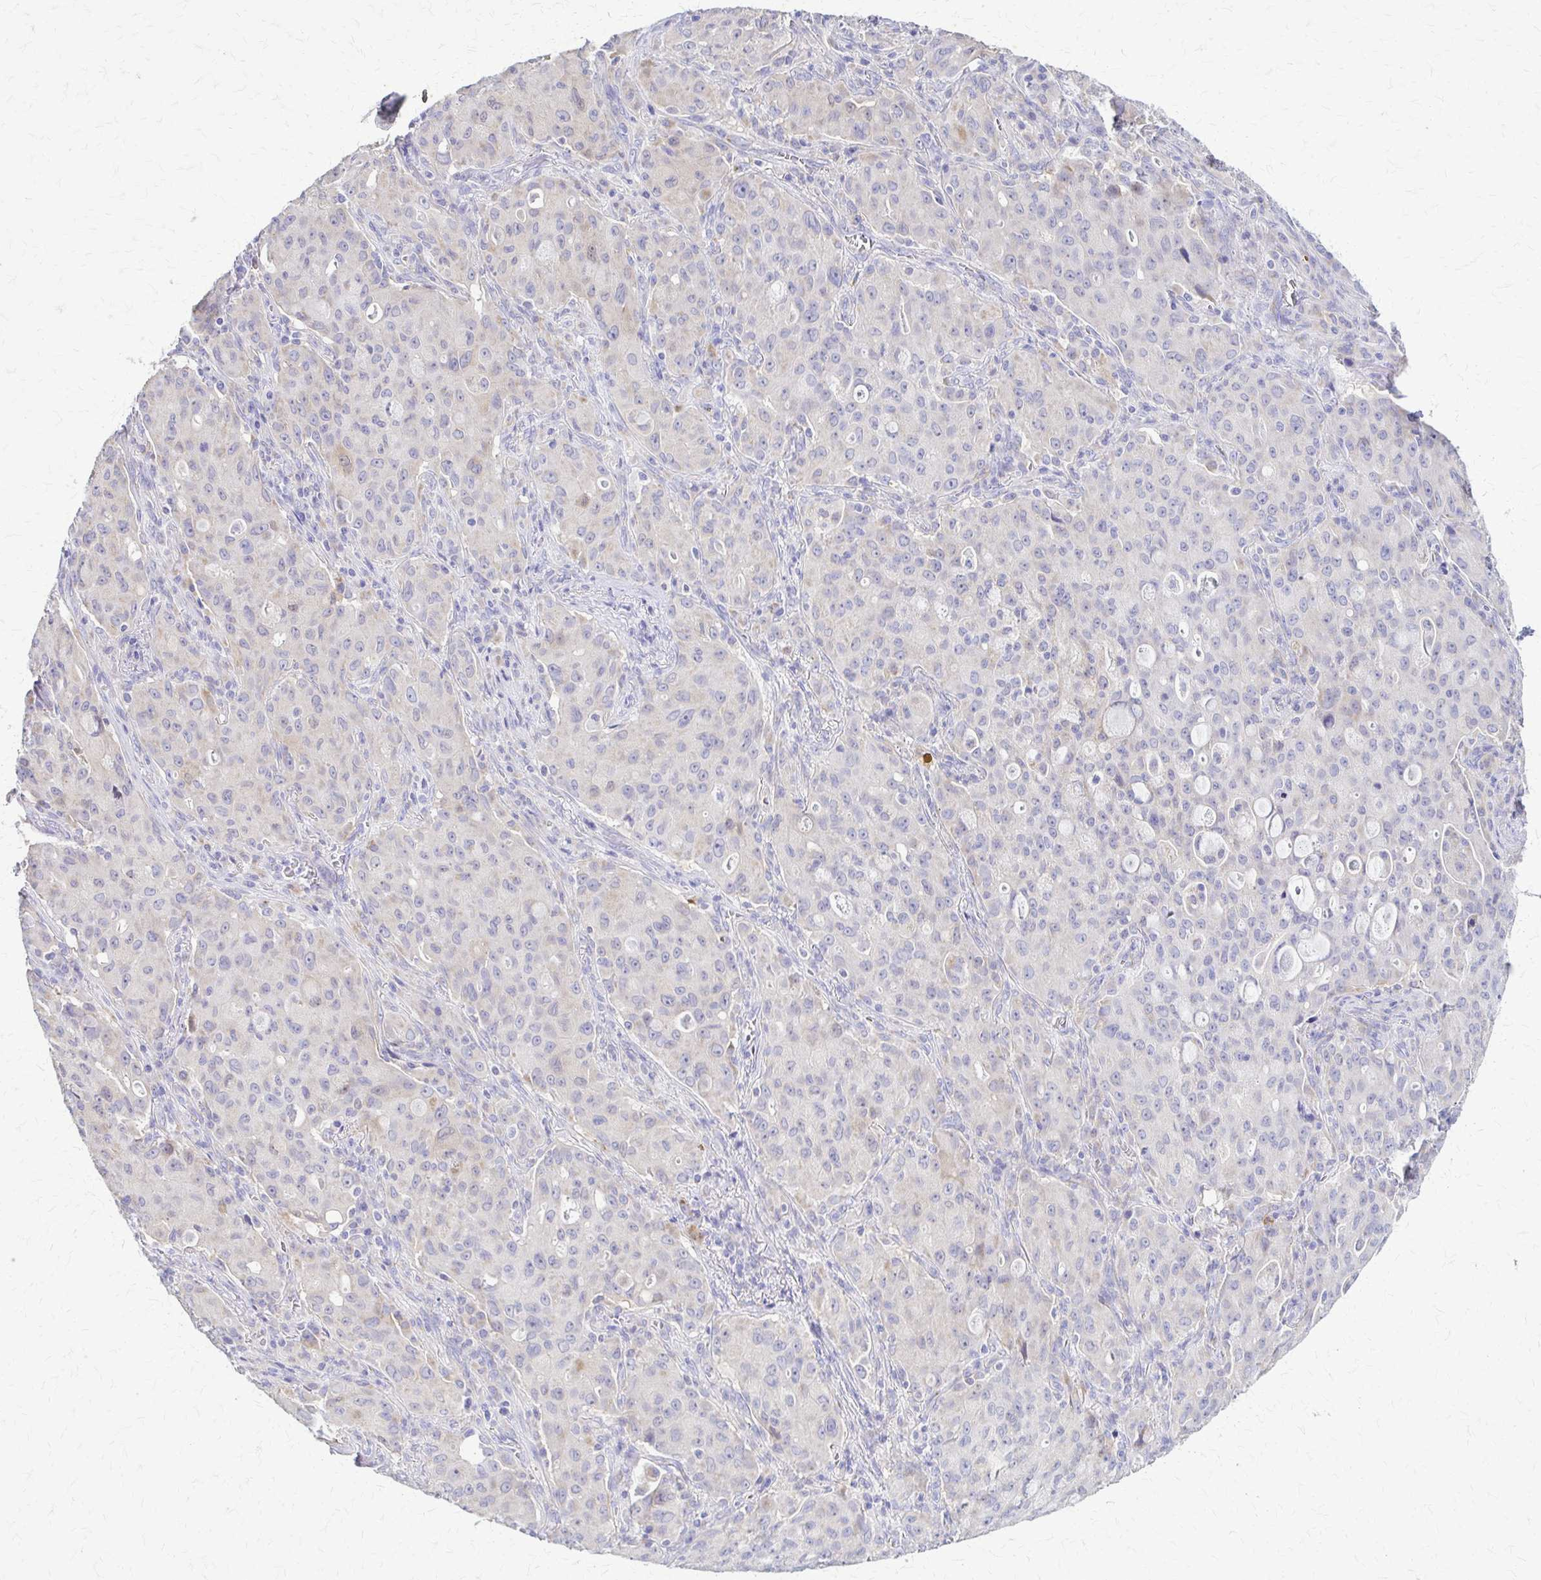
{"staining": {"intensity": "weak", "quantity": "<25%", "location": "cytoplasmic/membranous"}, "tissue": "lung cancer", "cell_type": "Tumor cells", "image_type": "cancer", "snomed": [{"axis": "morphology", "description": "Adenocarcinoma, NOS"}, {"axis": "topography", "description": "Lung"}], "caption": "This is an immunohistochemistry photomicrograph of lung cancer (adenocarcinoma). There is no expression in tumor cells.", "gene": "SAMD13", "patient": {"sex": "female", "age": 44}}